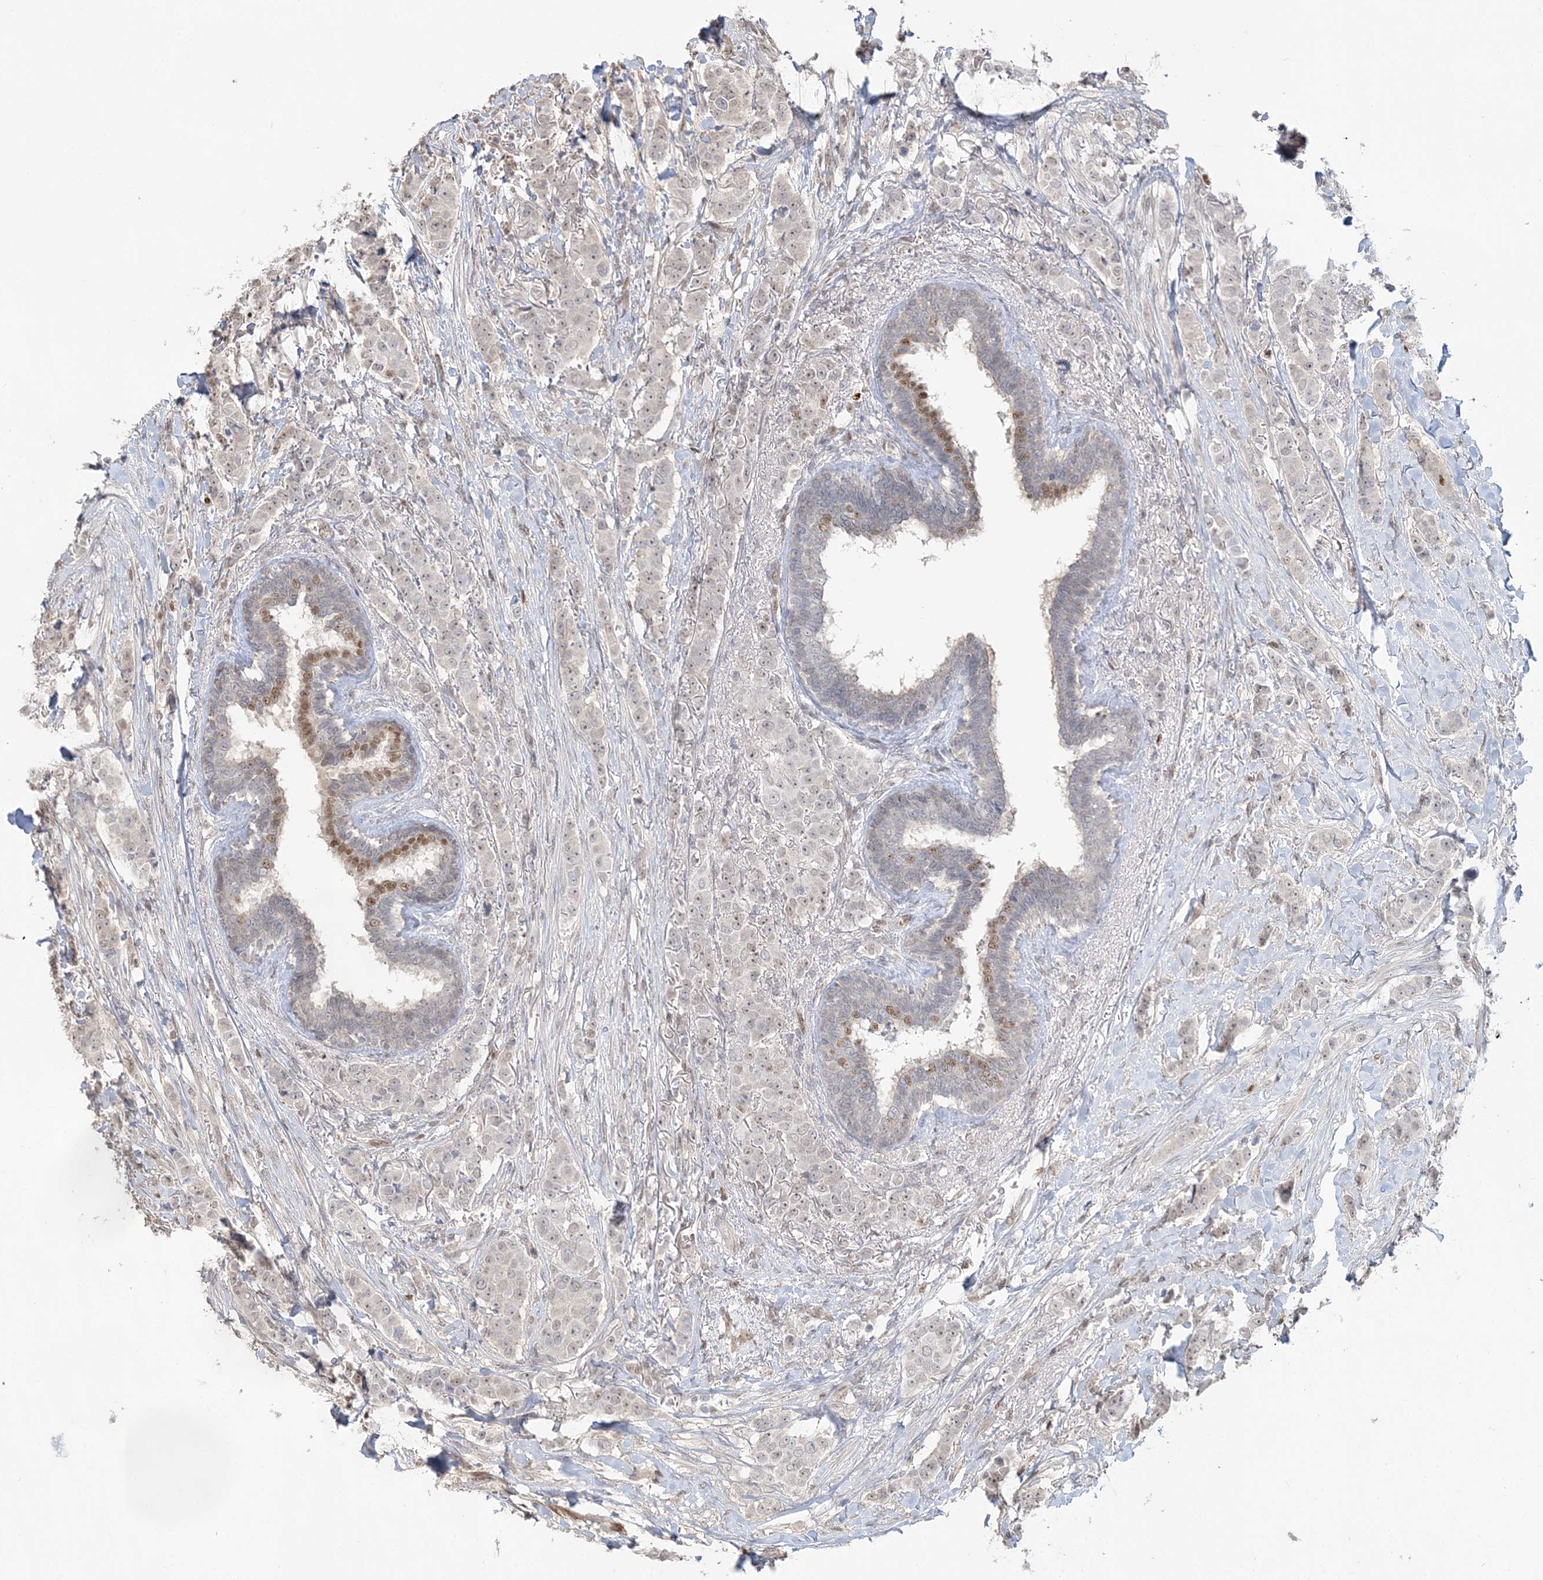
{"staining": {"intensity": "negative", "quantity": "none", "location": "none"}, "tissue": "breast cancer", "cell_type": "Tumor cells", "image_type": "cancer", "snomed": [{"axis": "morphology", "description": "Duct carcinoma"}, {"axis": "topography", "description": "Breast"}], "caption": "Breast intraductal carcinoma was stained to show a protein in brown. There is no significant staining in tumor cells.", "gene": "SUMO2", "patient": {"sex": "female", "age": 40}}